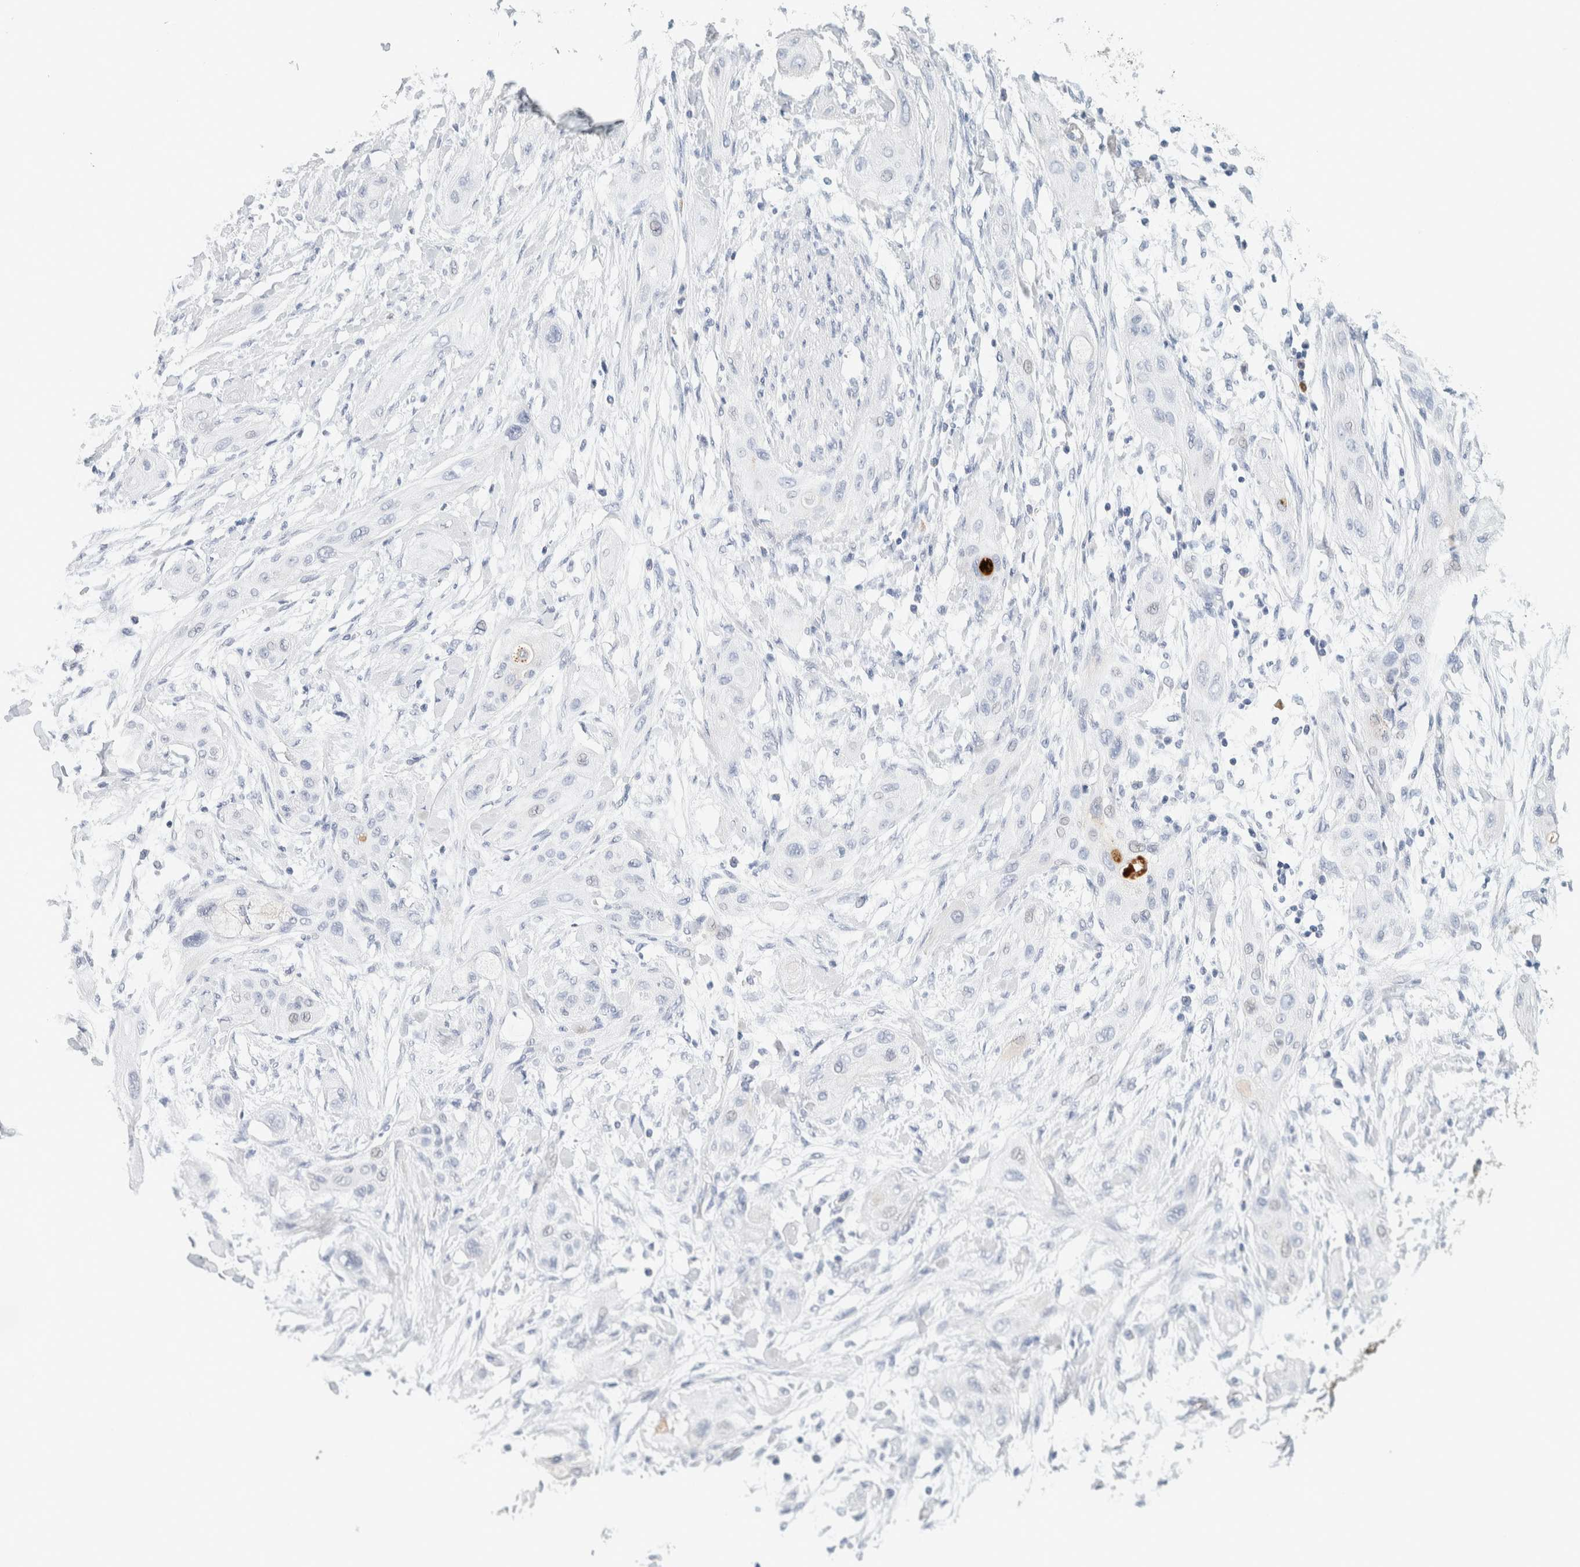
{"staining": {"intensity": "negative", "quantity": "none", "location": "none"}, "tissue": "lung cancer", "cell_type": "Tumor cells", "image_type": "cancer", "snomed": [{"axis": "morphology", "description": "Squamous cell carcinoma, NOS"}, {"axis": "topography", "description": "Lung"}], "caption": "IHC histopathology image of neoplastic tissue: human lung squamous cell carcinoma stained with DAB displays no significant protein staining in tumor cells.", "gene": "IL6", "patient": {"sex": "female", "age": 47}}